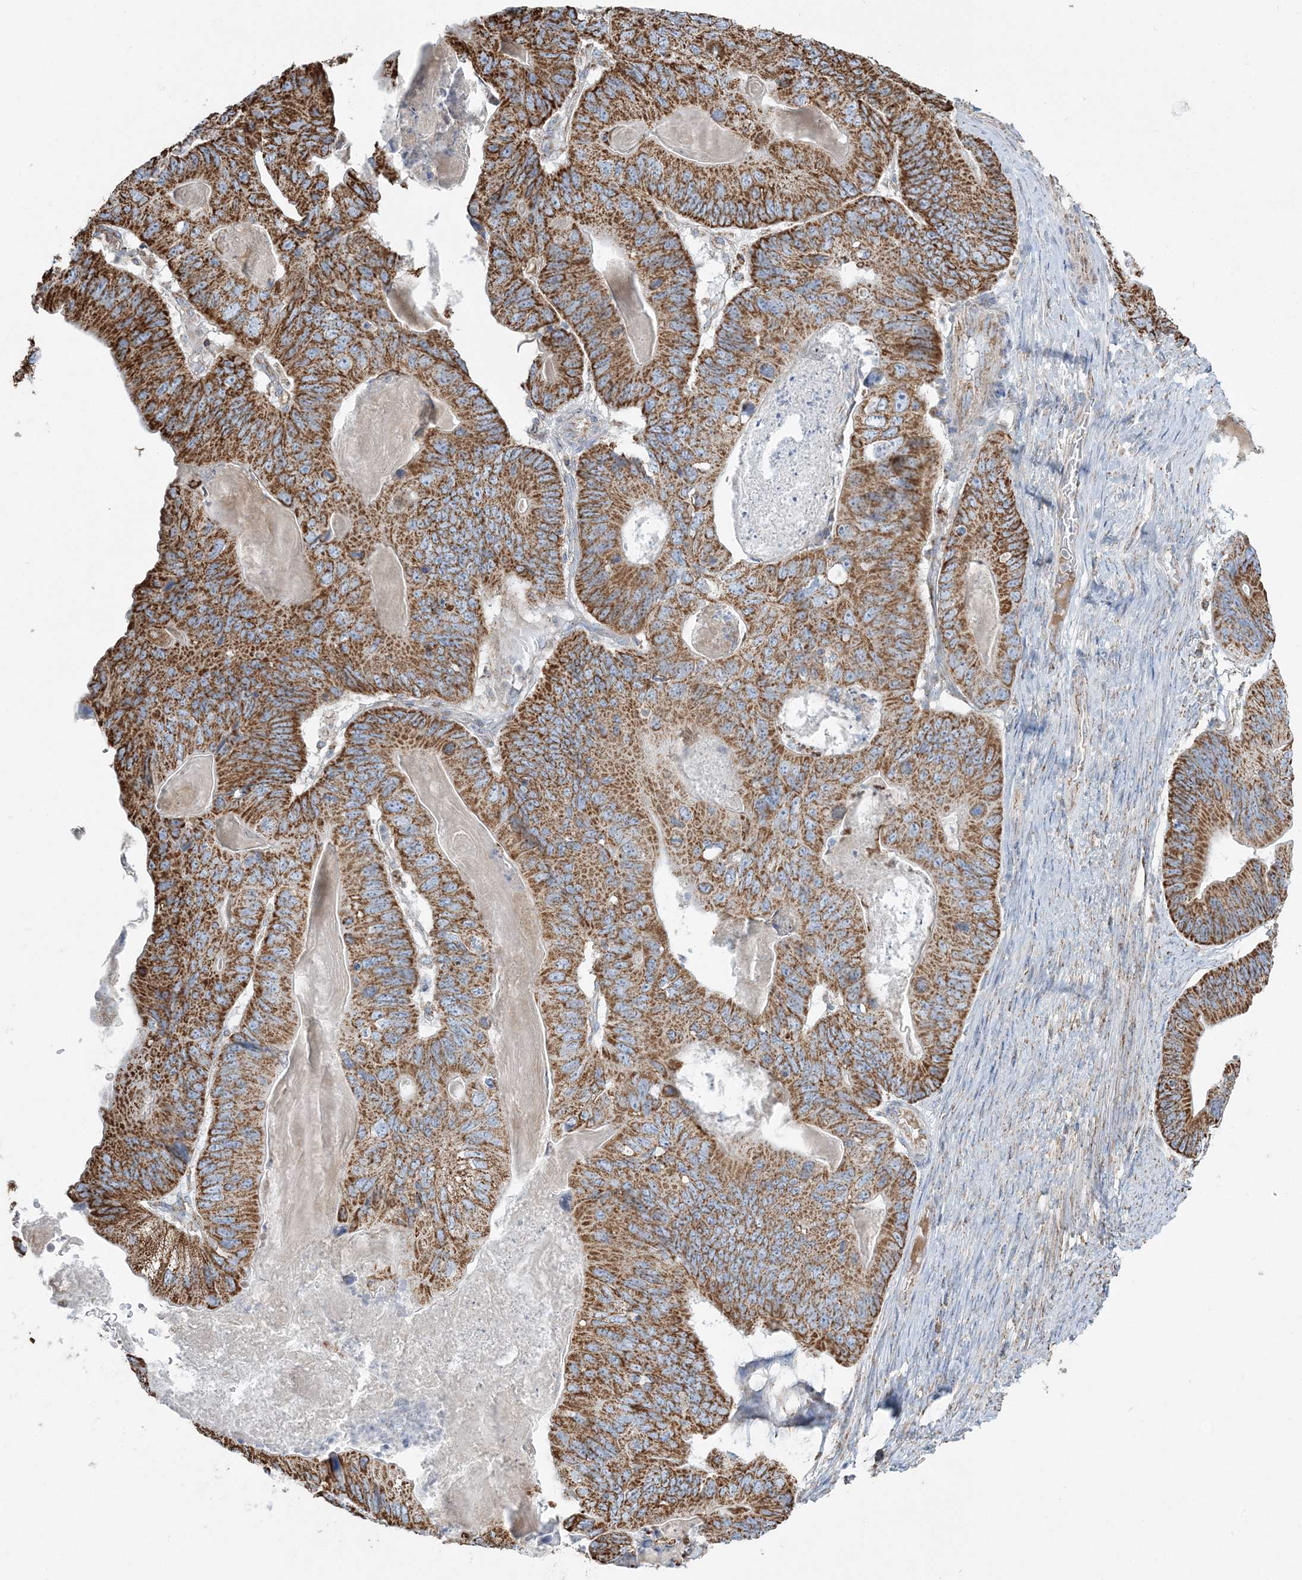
{"staining": {"intensity": "strong", "quantity": ">75%", "location": "cytoplasmic/membranous"}, "tissue": "ovarian cancer", "cell_type": "Tumor cells", "image_type": "cancer", "snomed": [{"axis": "morphology", "description": "Cystadenocarcinoma, mucinous, NOS"}, {"axis": "topography", "description": "Ovary"}], "caption": "This photomicrograph displays mucinous cystadenocarcinoma (ovarian) stained with immunohistochemistry (IHC) to label a protein in brown. The cytoplasmic/membranous of tumor cells show strong positivity for the protein. Nuclei are counter-stained blue.", "gene": "RAB11FIP3", "patient": {"sex": "female", "age": 61}}